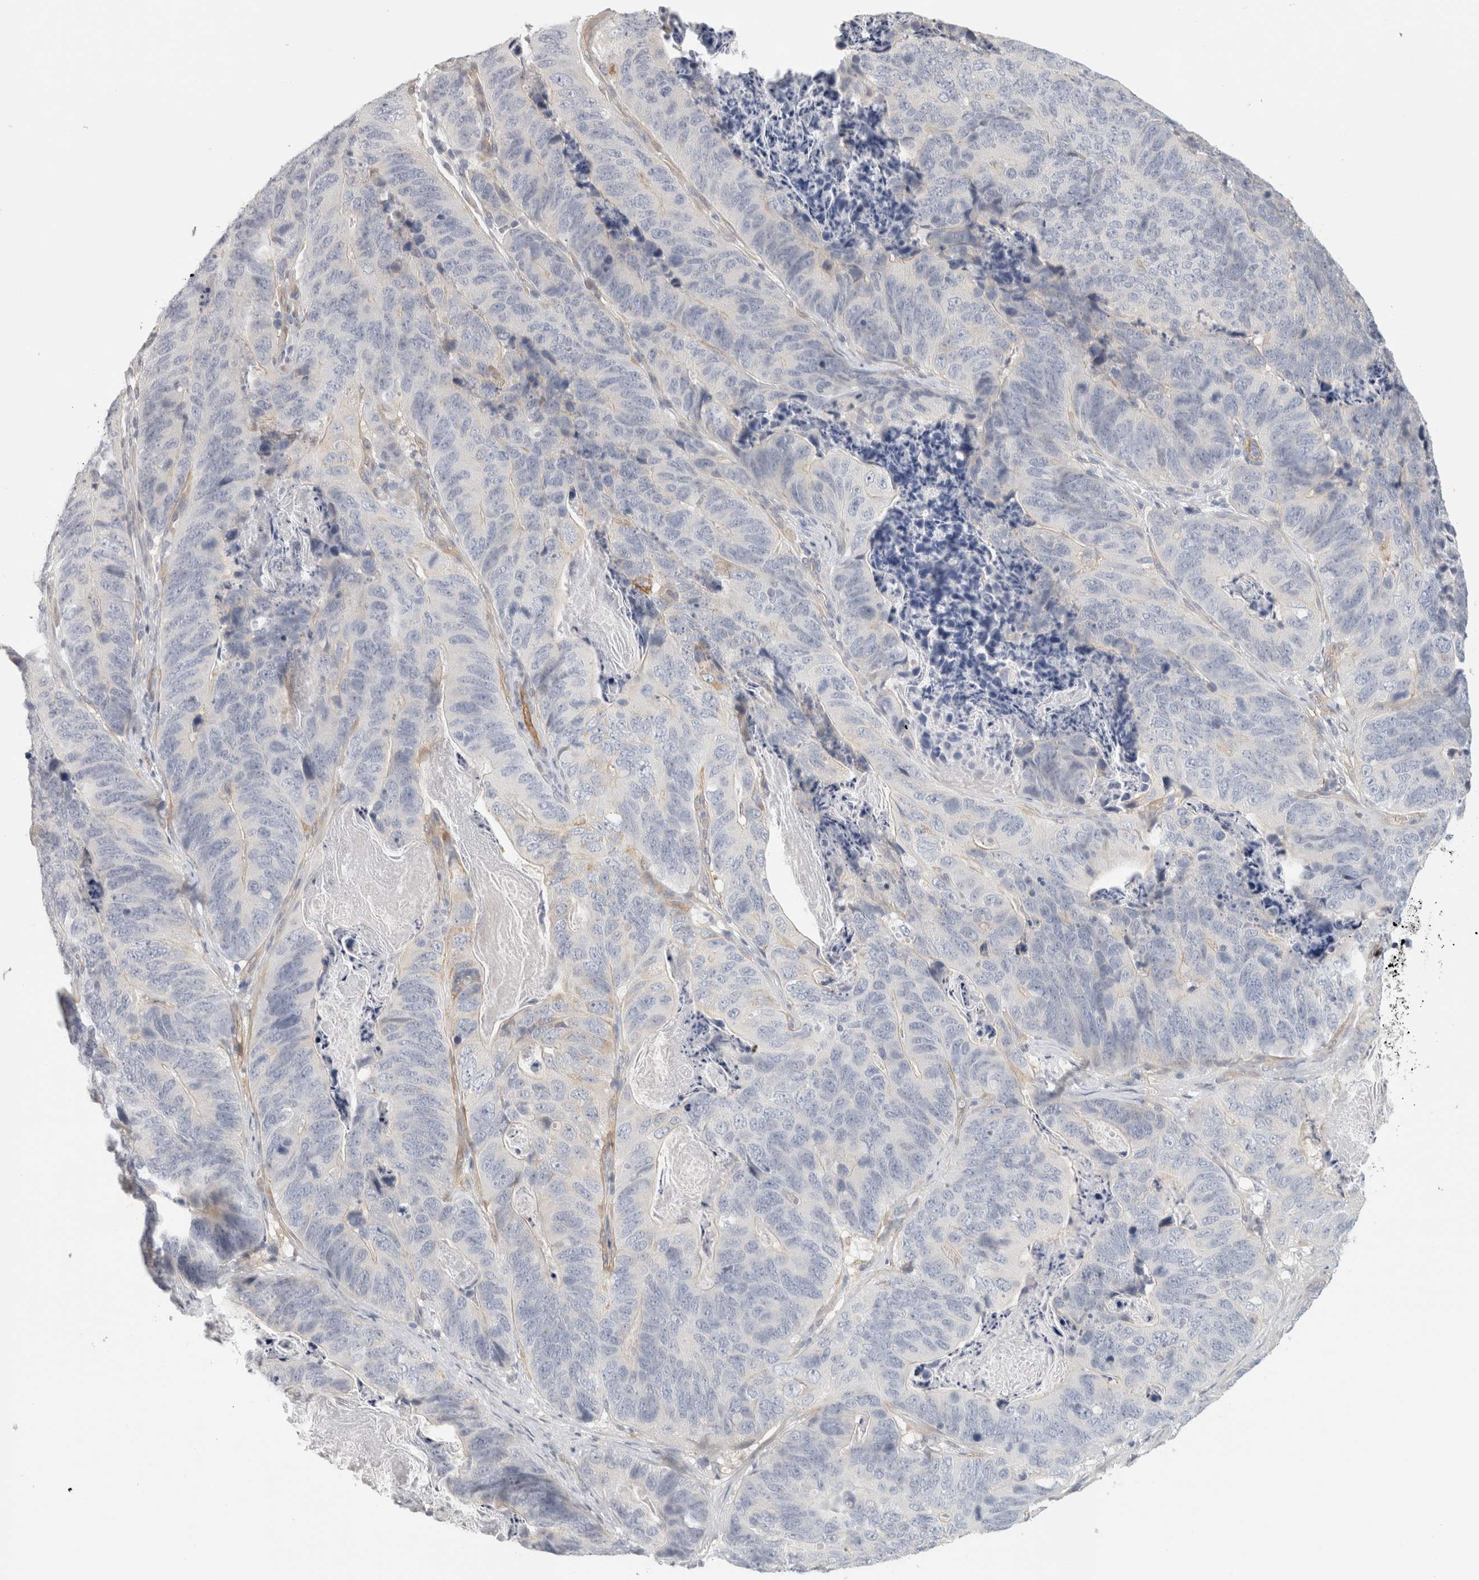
{"staining": {"intensity": "negative", "quantity": "none", "location": "none"}, "tissue": "stomach cancer", "cell_type": "Tumor cells", "image_type": "cancer", "snomed": [{"axis": "morphology", "description": "Normal tissue, NOS"}, {"axis": "morphology", "description": "Adenocarcinoma, NOS"}, {"axis": "topography", "description": "Stomach"}], "caption": "Stomach cancer (adenocarcinoma) stained for a protein using immunohistochemistry shows no positivity tumor cells.", "gene": "FBLIM1", "patient": {"sex": "female", "age": 89}}